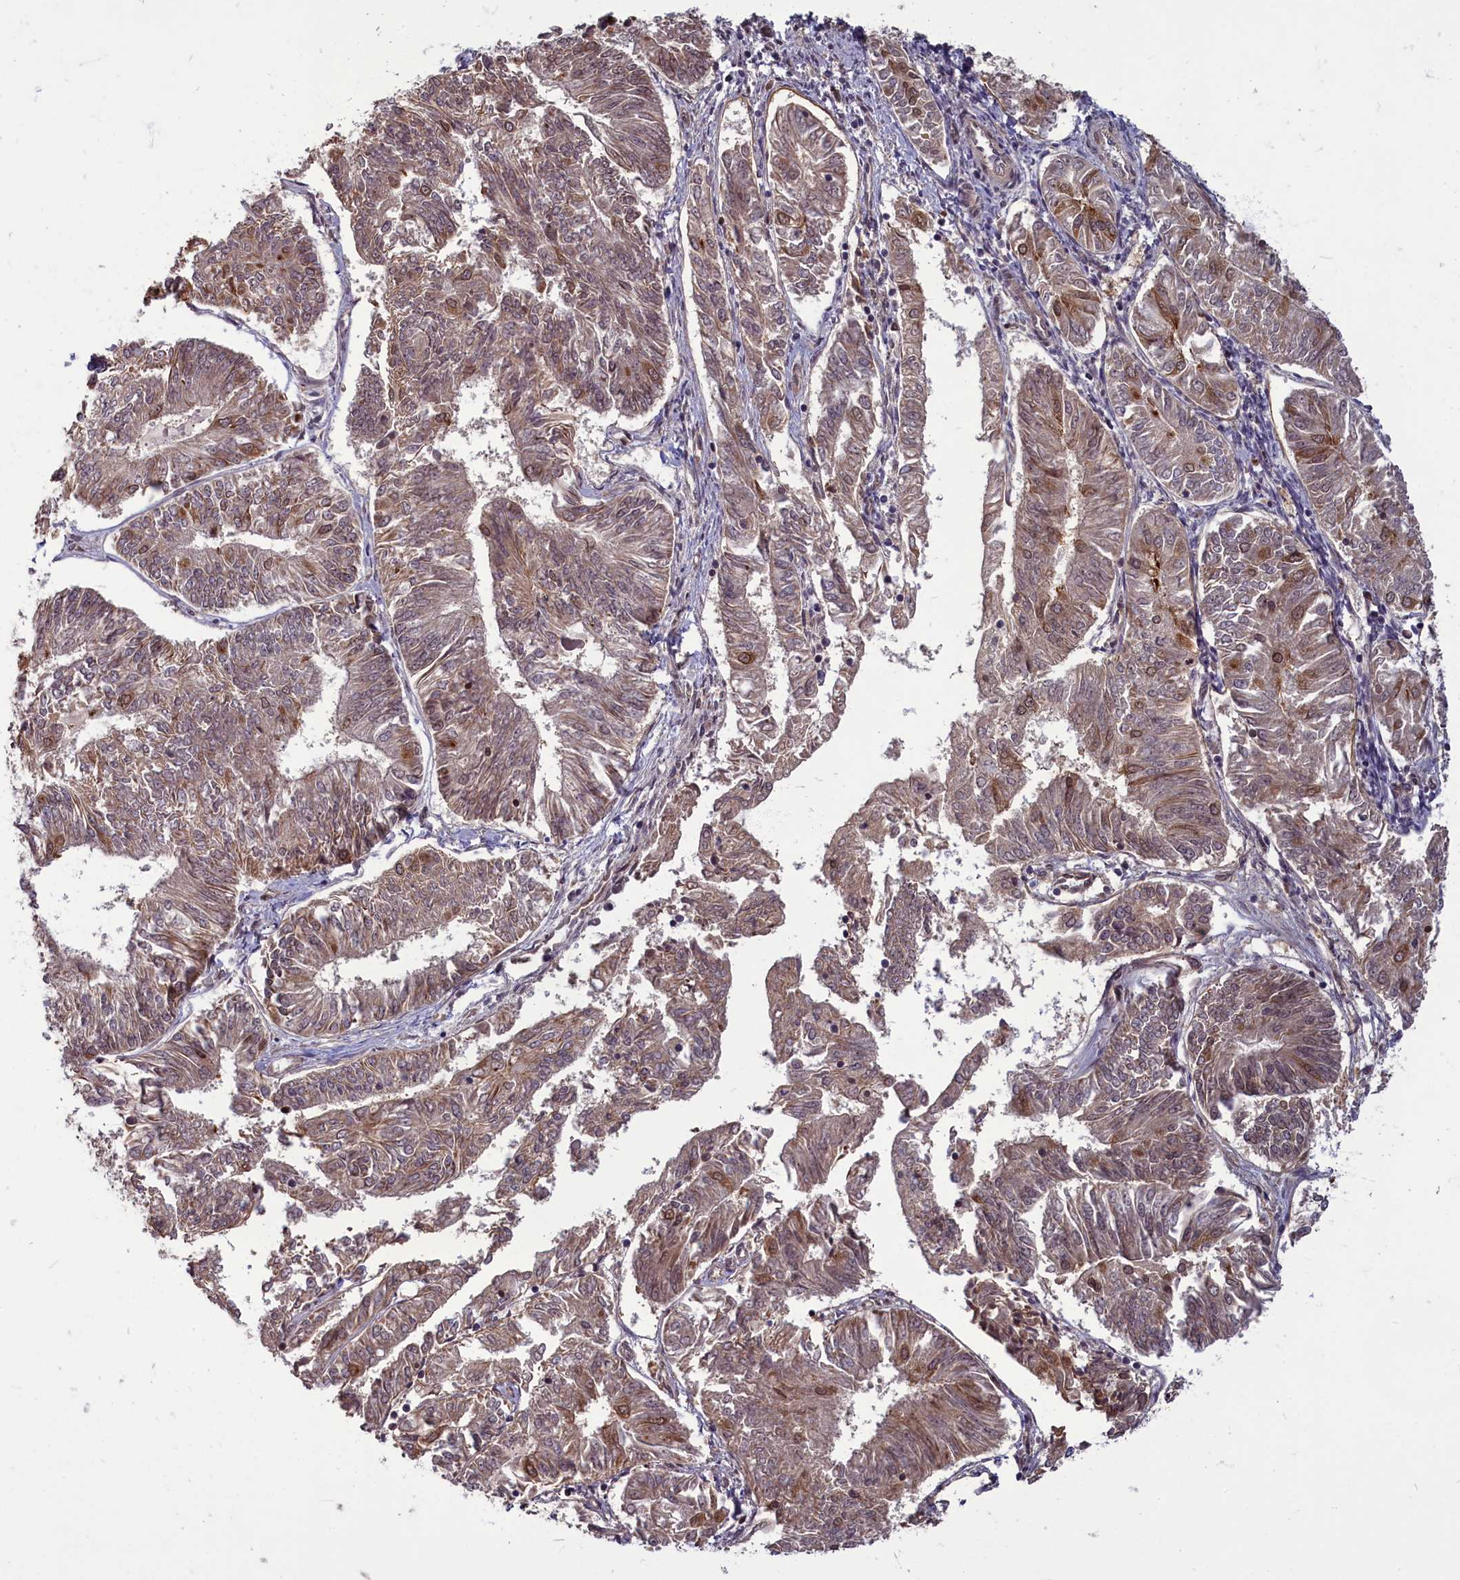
{"staining": {"intensity": "moderate", "quantity": "<25%", "location": "cytoplasmic/membranous"}, "tissue": "endometrial cancer", "cell_type": "Tumor cells", "image_type": "cancer", "snomed": [{"axis": "morphology", "description": "Adenocarcinoma, NOS"}, {"axis": "topography", "description": "Endometrium"}], "caption": "Approximately <25% of tumor cells in human endometrial cancer show moderate cytoplasmic/membranous protein expression as visualized by brown immunohistochemical staining.", "gene": "MYCBP", "patient": {"sex": "female", "age": 58}}